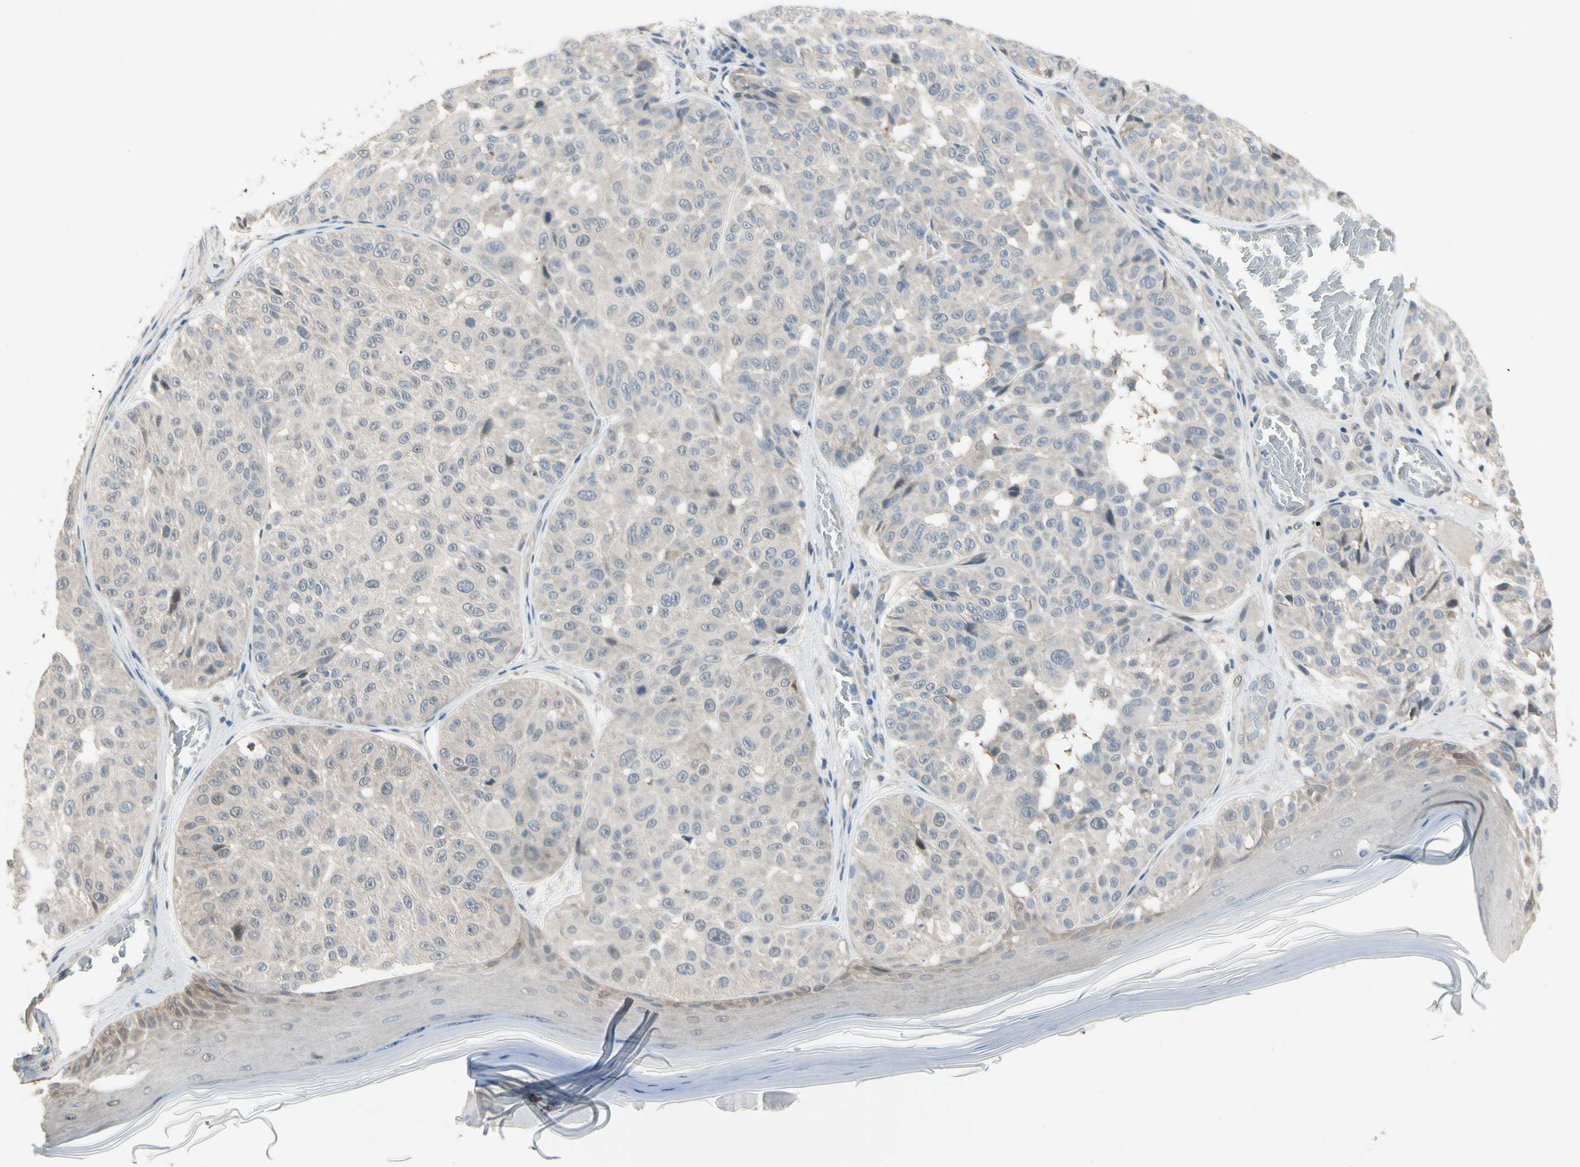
{"staining": {"intensity": "negative", "quantity": "none", "location": "none"}, "tissue": "melanoma", "cell_type": "Tumor cells", "image_type": "cancer", "snomed": [{"axis": "morphology", "description": "Malignant melanoma, NOS"}, {"axis": "topography", "description": "Skin"}], "caption": "A histopathology image of human malignant melanoma is negative for staining in tumor cells.", "gene": "HSPA4", "patient": {"sex": "female", "age": 46}}